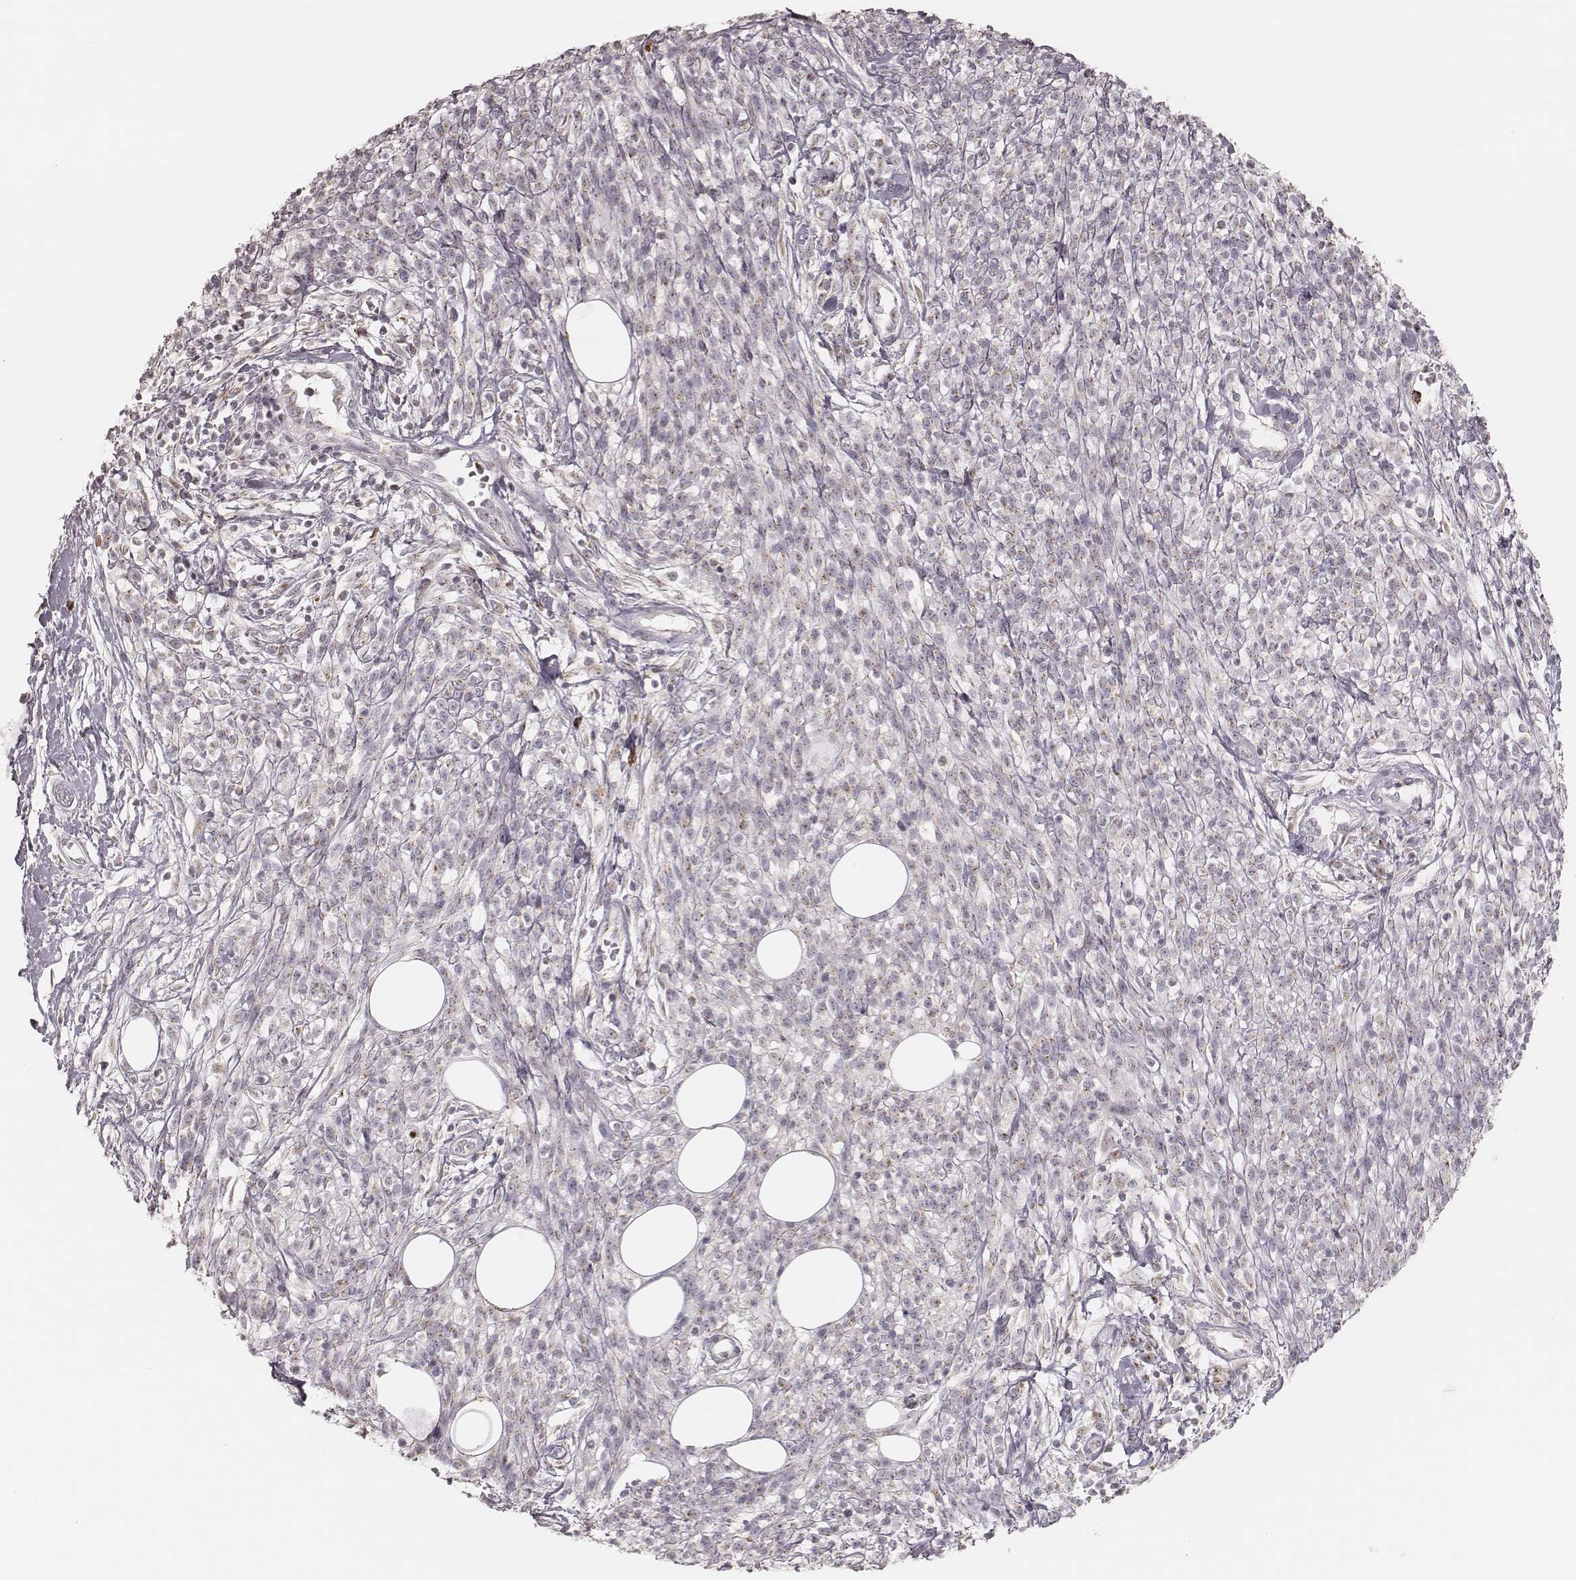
{"staining": {"intensity": "moderate", "quantity": "<25%", "location": "cytoplasmic/membranous"}, "tissue": "melanoma", "cell_type": "Tumor cells", "image_type": "cancer", "snomed": [{"axis": "morphology", "description": "Malignant melanoma, NOS"}, {"axis": "topography", "description": "Skin"}, {"axis": "topography", "description": "Skin of trunk"}], "caption": "High-power microscopy captured an immunohistochemistry photomicrograph of melanoma, revealing moderate cytoplasmic/membranous expression in approximately <25% of tumor cells.", "gene": "ABCA7", "patient": {"sex": "male", "age": 74}}